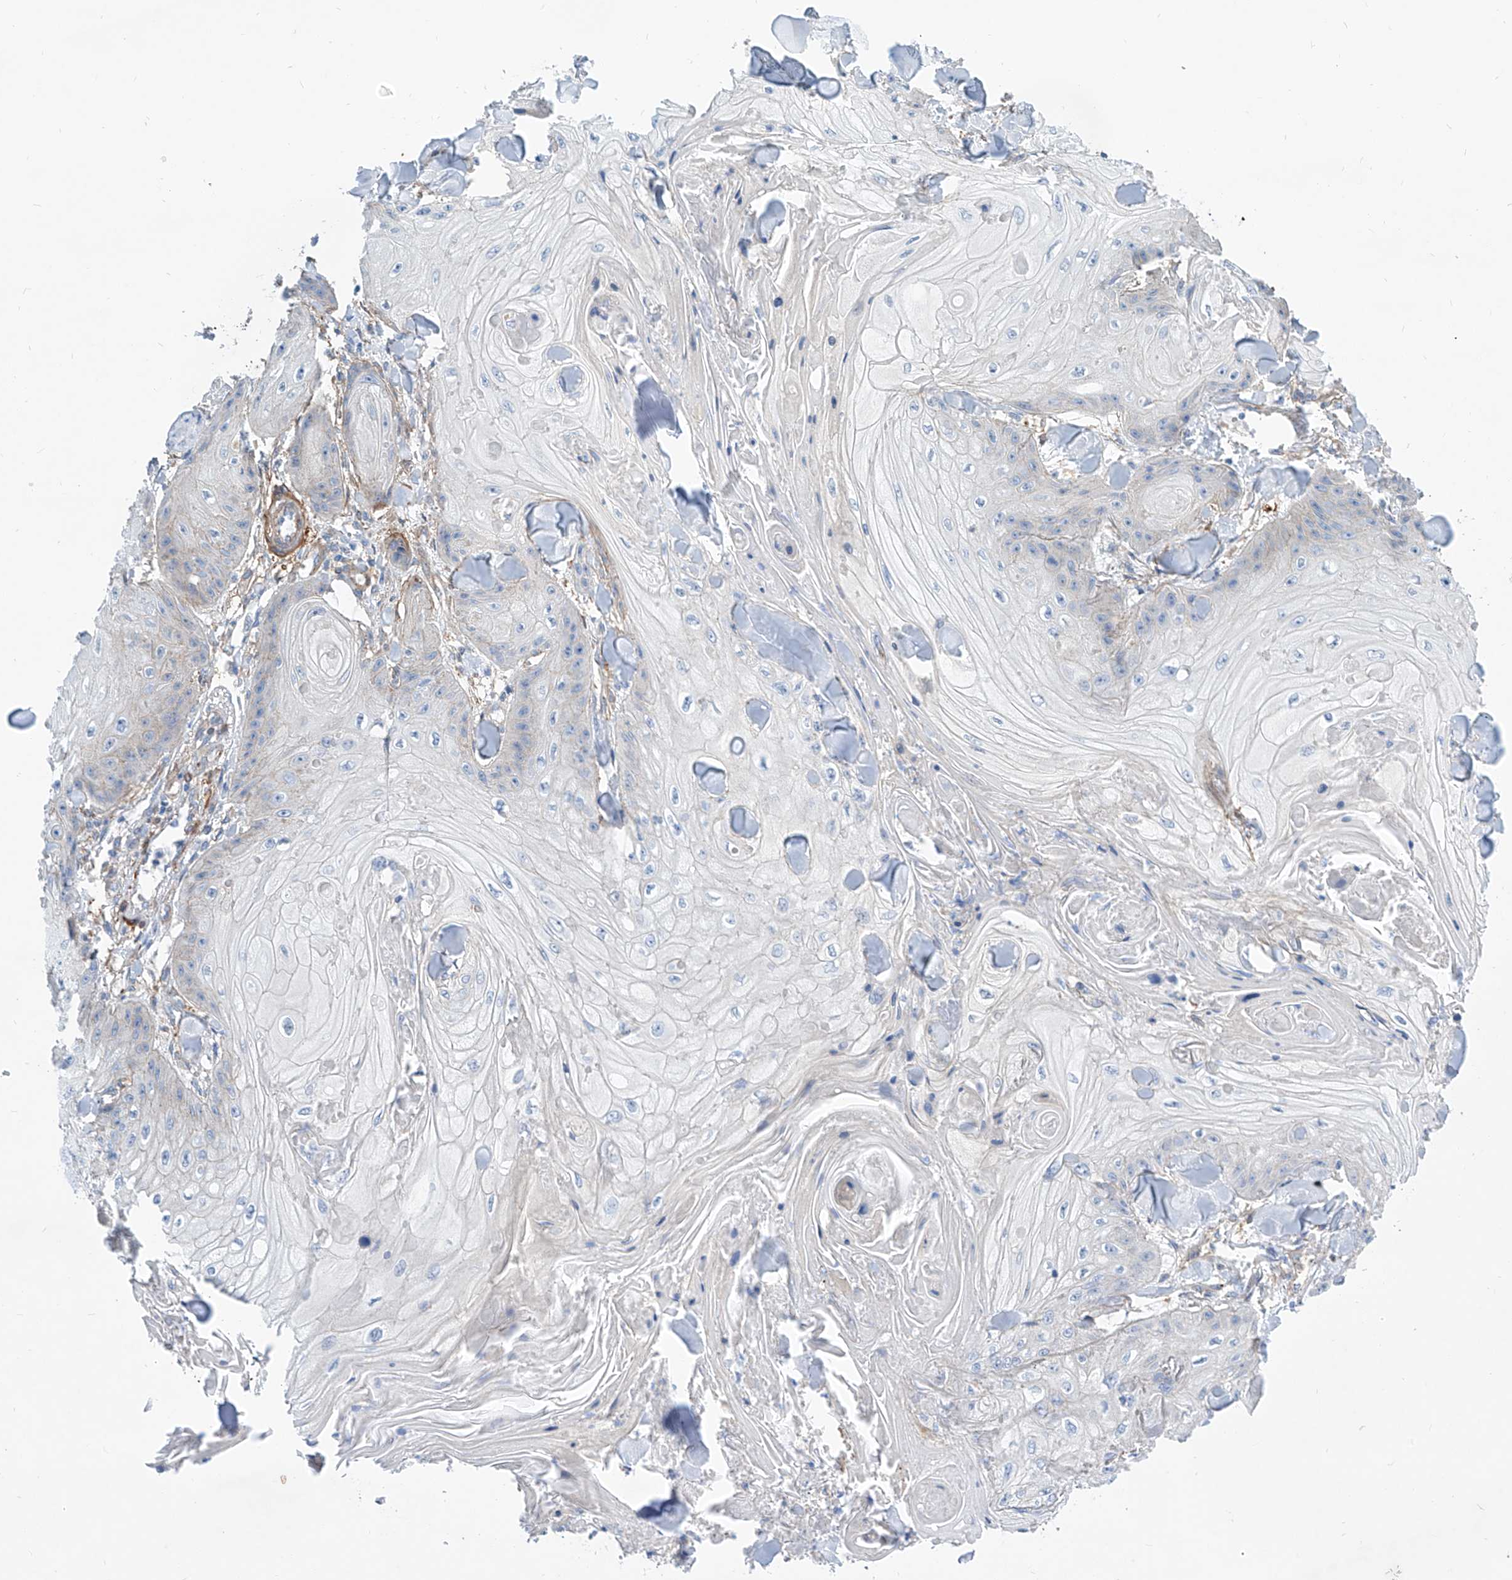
{"staining": {"intensity": "negative", "quantity": "none", "location": "none"}, "tissue": "skin cancer", "cell_type": "Tumor cells", "image_type": "cancer", "snomed": [{"axis": "morphology", "description": "Squamous cell carcinoma, NOS"}, {"axis": "topography", "description": "Skin"}], "caption": "Photomicrograph shows no protein staining in tumor cells of skin cancer (squamous cell carcinoma) tissue. (DAB (3,3'-diaminobenzidine) immunohistochemistry (IHC) visualized using brightfield microscopy, high magnification).", "gene": "TAS2R60", "patient": {"sex": "male", "age": 74}}